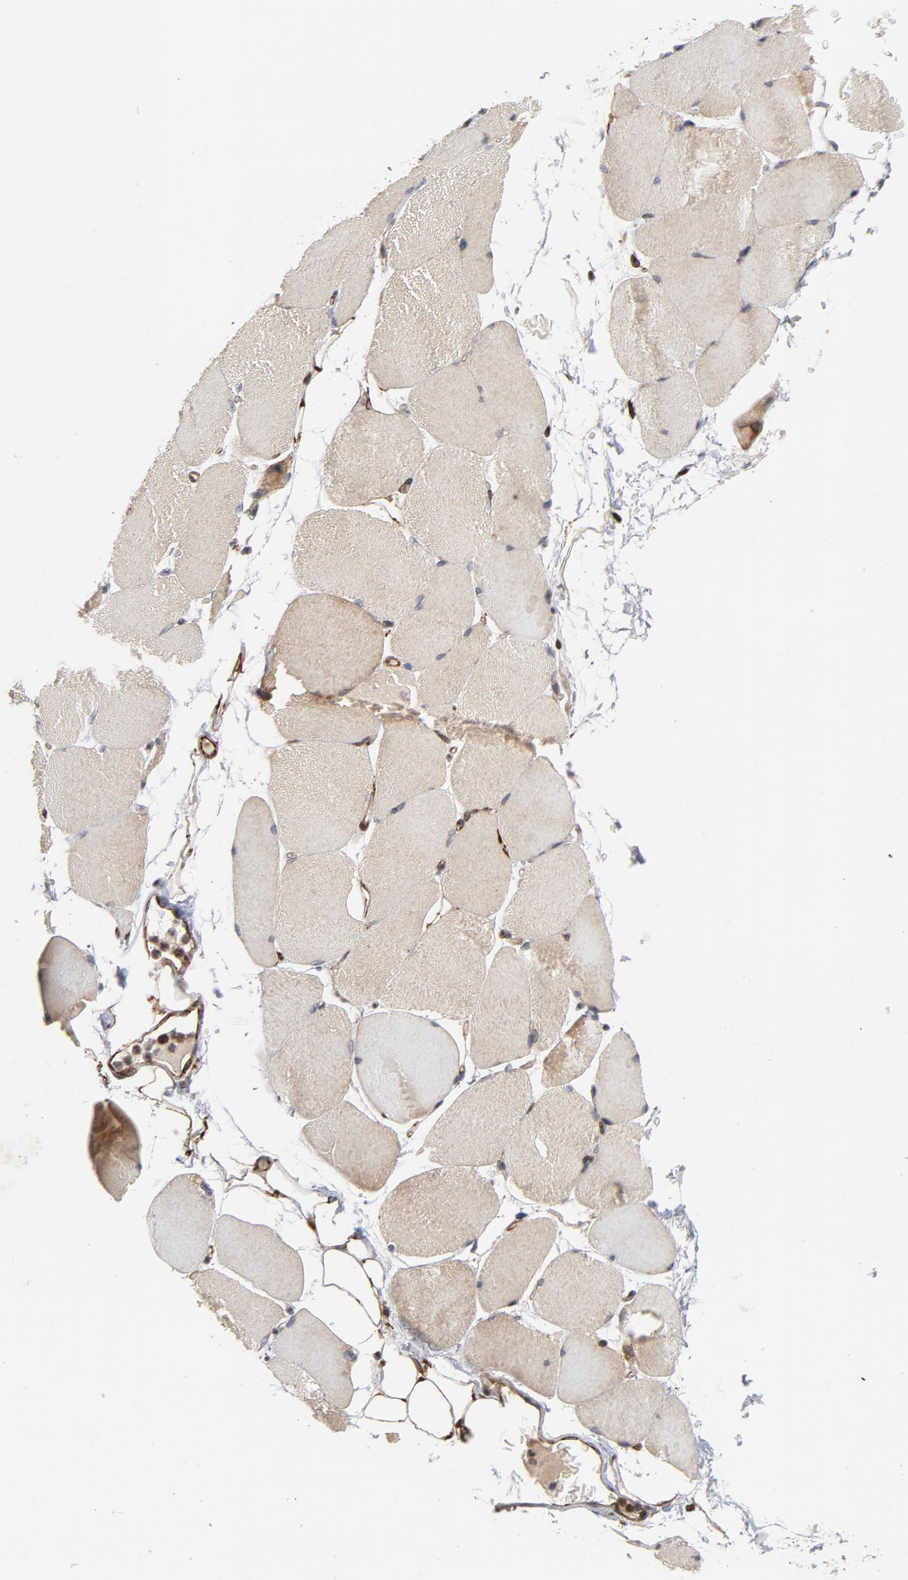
{"staining": {"intensity": "moderate", "quantity": ">75%", "location": "cytoplasmic/membranous"}, "tissue": "skeletal muscle", "cell_type": "Myocytes", "image_type": "normal", "snomed": [{"axis": "morphology", "description": "Normal tissue, NOS"}, {"axis": "topography", "description": "Skeletal muscle"}, {"axis": "topography", "description": "Parathyroid gland"}], "caption": "Immunohistochemistry (IHC) (DAB (3,3'-diaminobenzidine)) staining of benign human skeletal muscle shows moderate cytoplasmic/membranous protein staining in approximately >75% of myocytes.", "gene": "DNAAF2", "patient": {"sex": "female", "age": 37}}